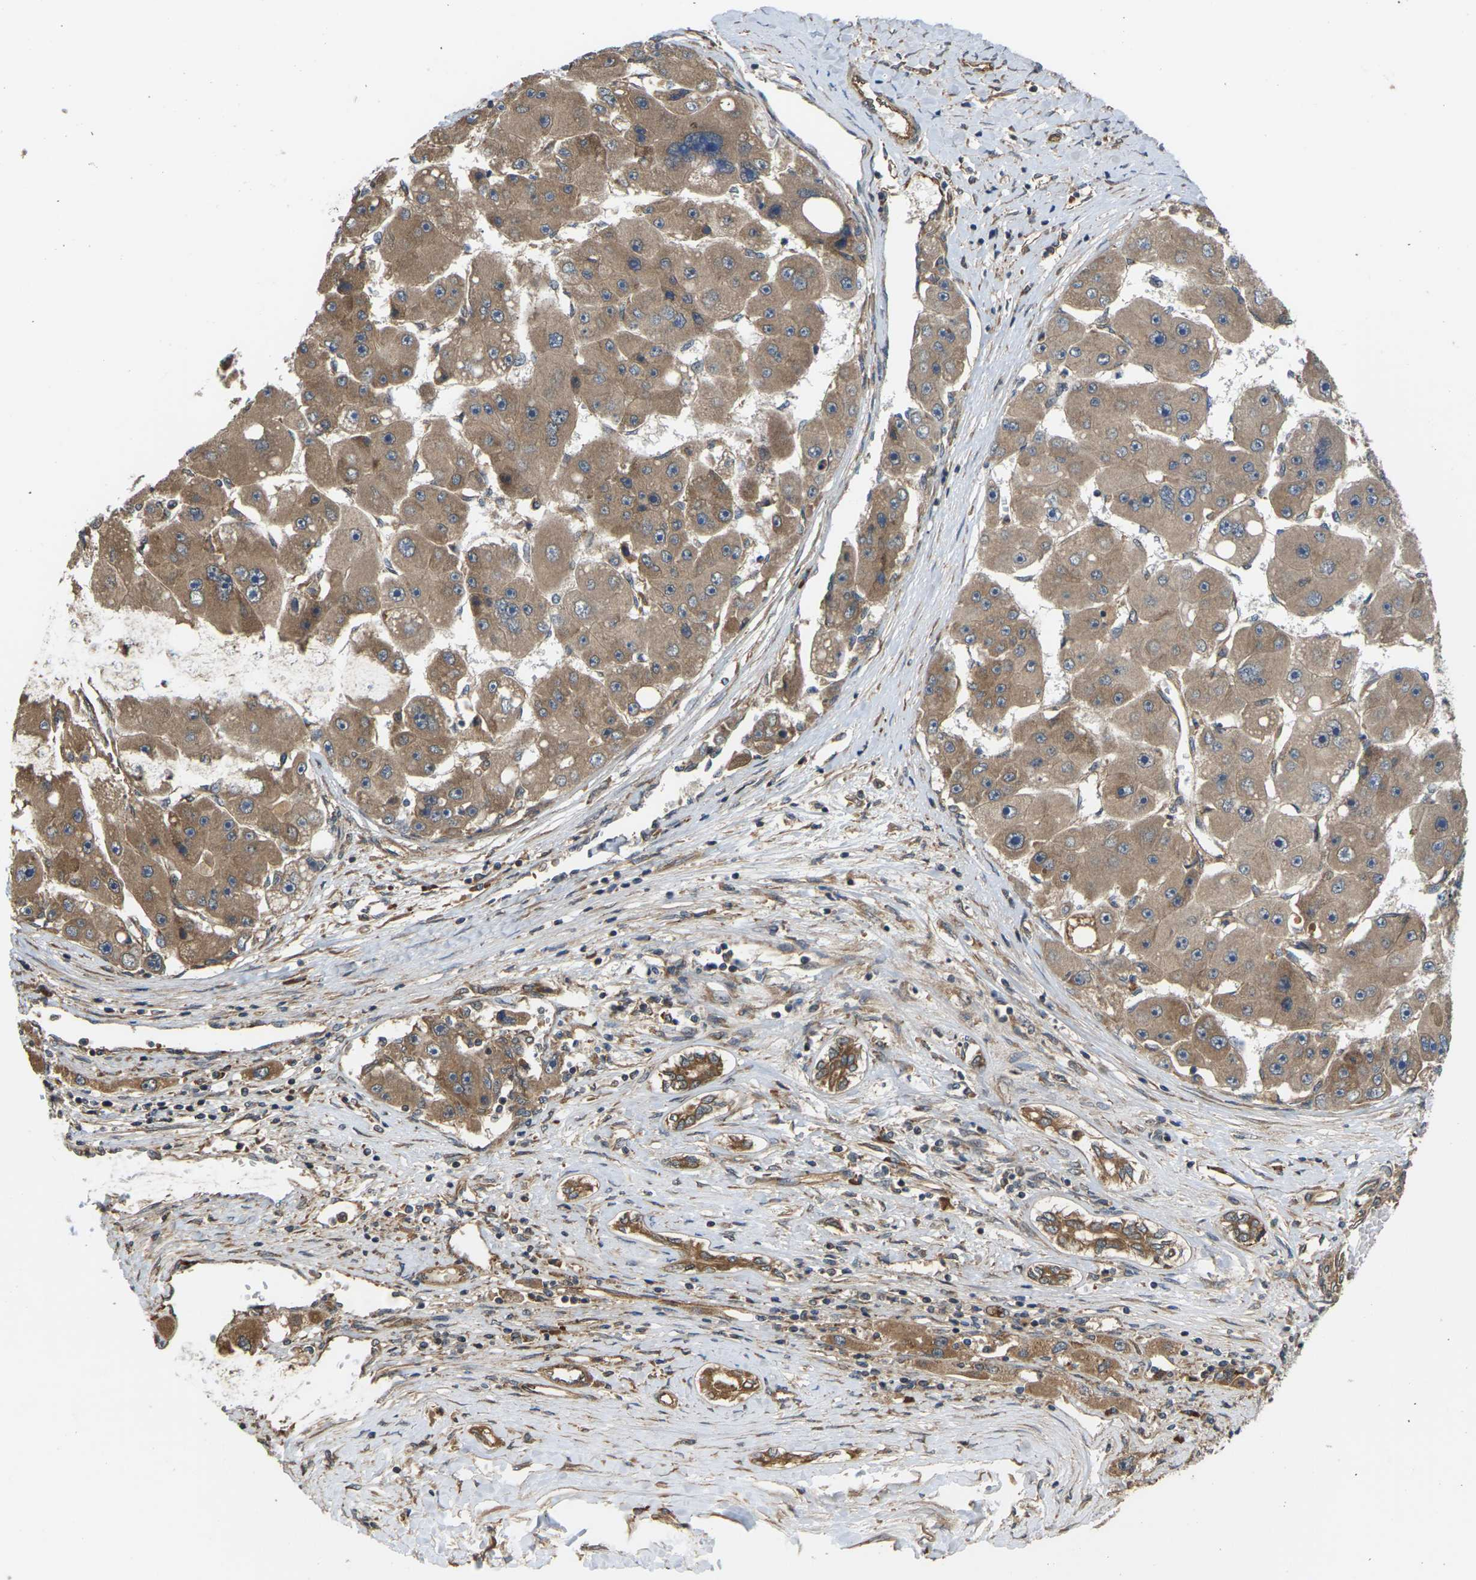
{"staining": {"intensity": "moderate", "quantity": ">75%", "location": "cytoplasmic/membranous"}, "tissue": "liver cancer", "cell_type": "Tumor cells", "image_type": "cancer", "snomed": [{"axis": "morphology", "description": "Carcinoma, Hepatocellular, NOS"}, {"axis": "topography", "description": "Liver"}], "caption": "Tumor cells display moderate cytoplasmic/membranous expression in about >75% of cells in liver hepatocellular carcinoma.", "gene": "NRAS", "patient": {"sex": "female", "age": 61}}